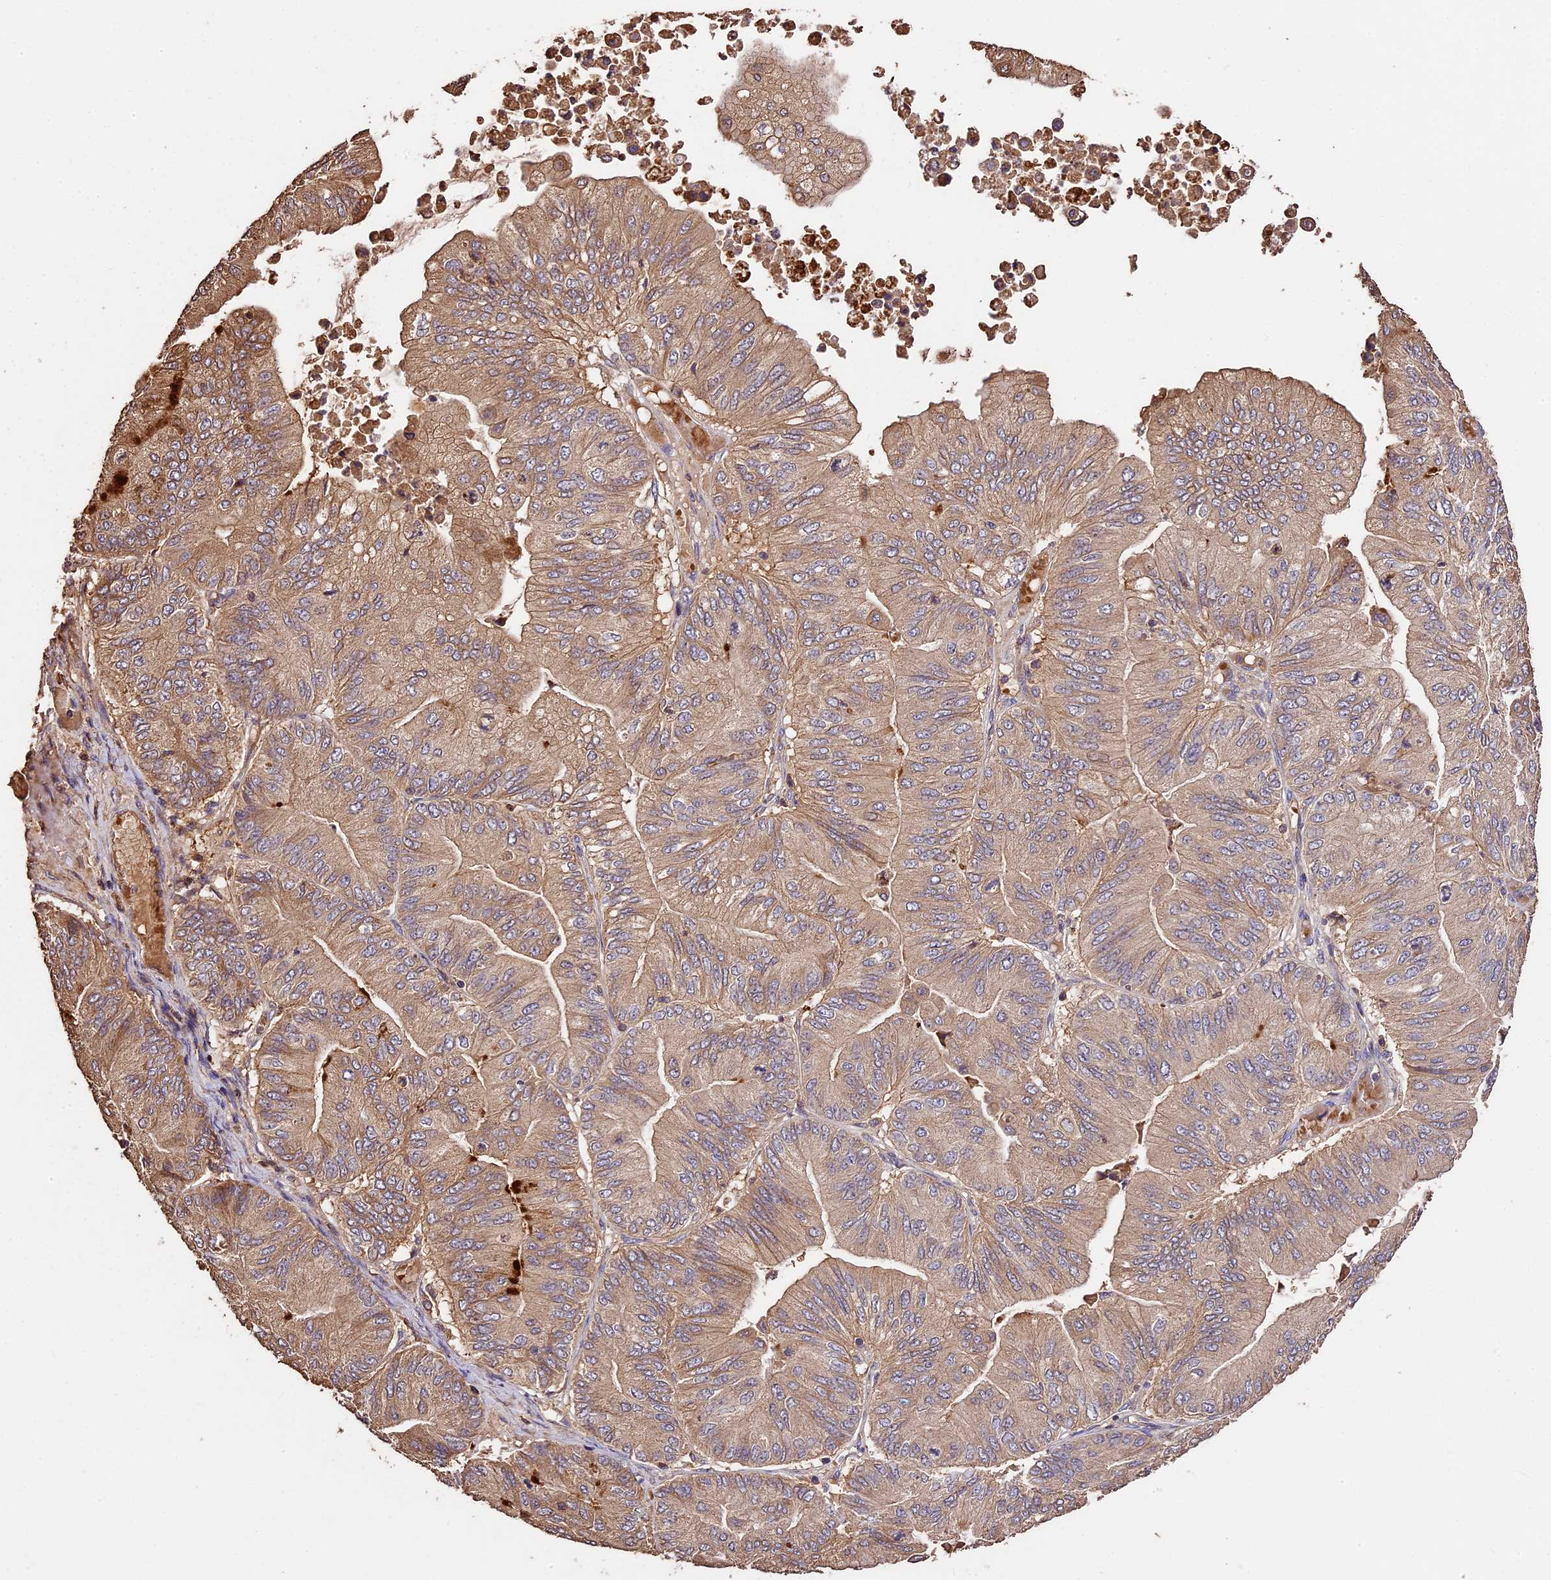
{"staining": {"intensity": "strong", "quantity": ">75%", "location": "cytoplasmic/membranous"}, "tissue": "ovarian cancer", "cell_type": "Tumor cells", "image_type": "cancer", "snomed": [{"axis": "morphology", "description": "Cystadenocarcinoma, mucinous, NOS"}, {"axis": "topography", "description": "Ovary"}], "caption": "Tumor cells exhibit high levels of strong cytoplasmic/membranous positivity in approximately >75% of cells in human mucinous cystadenocarcinoma (ovarian).", "gene": "CRLF1", "patient": {"sex": "female", "age": 61}}